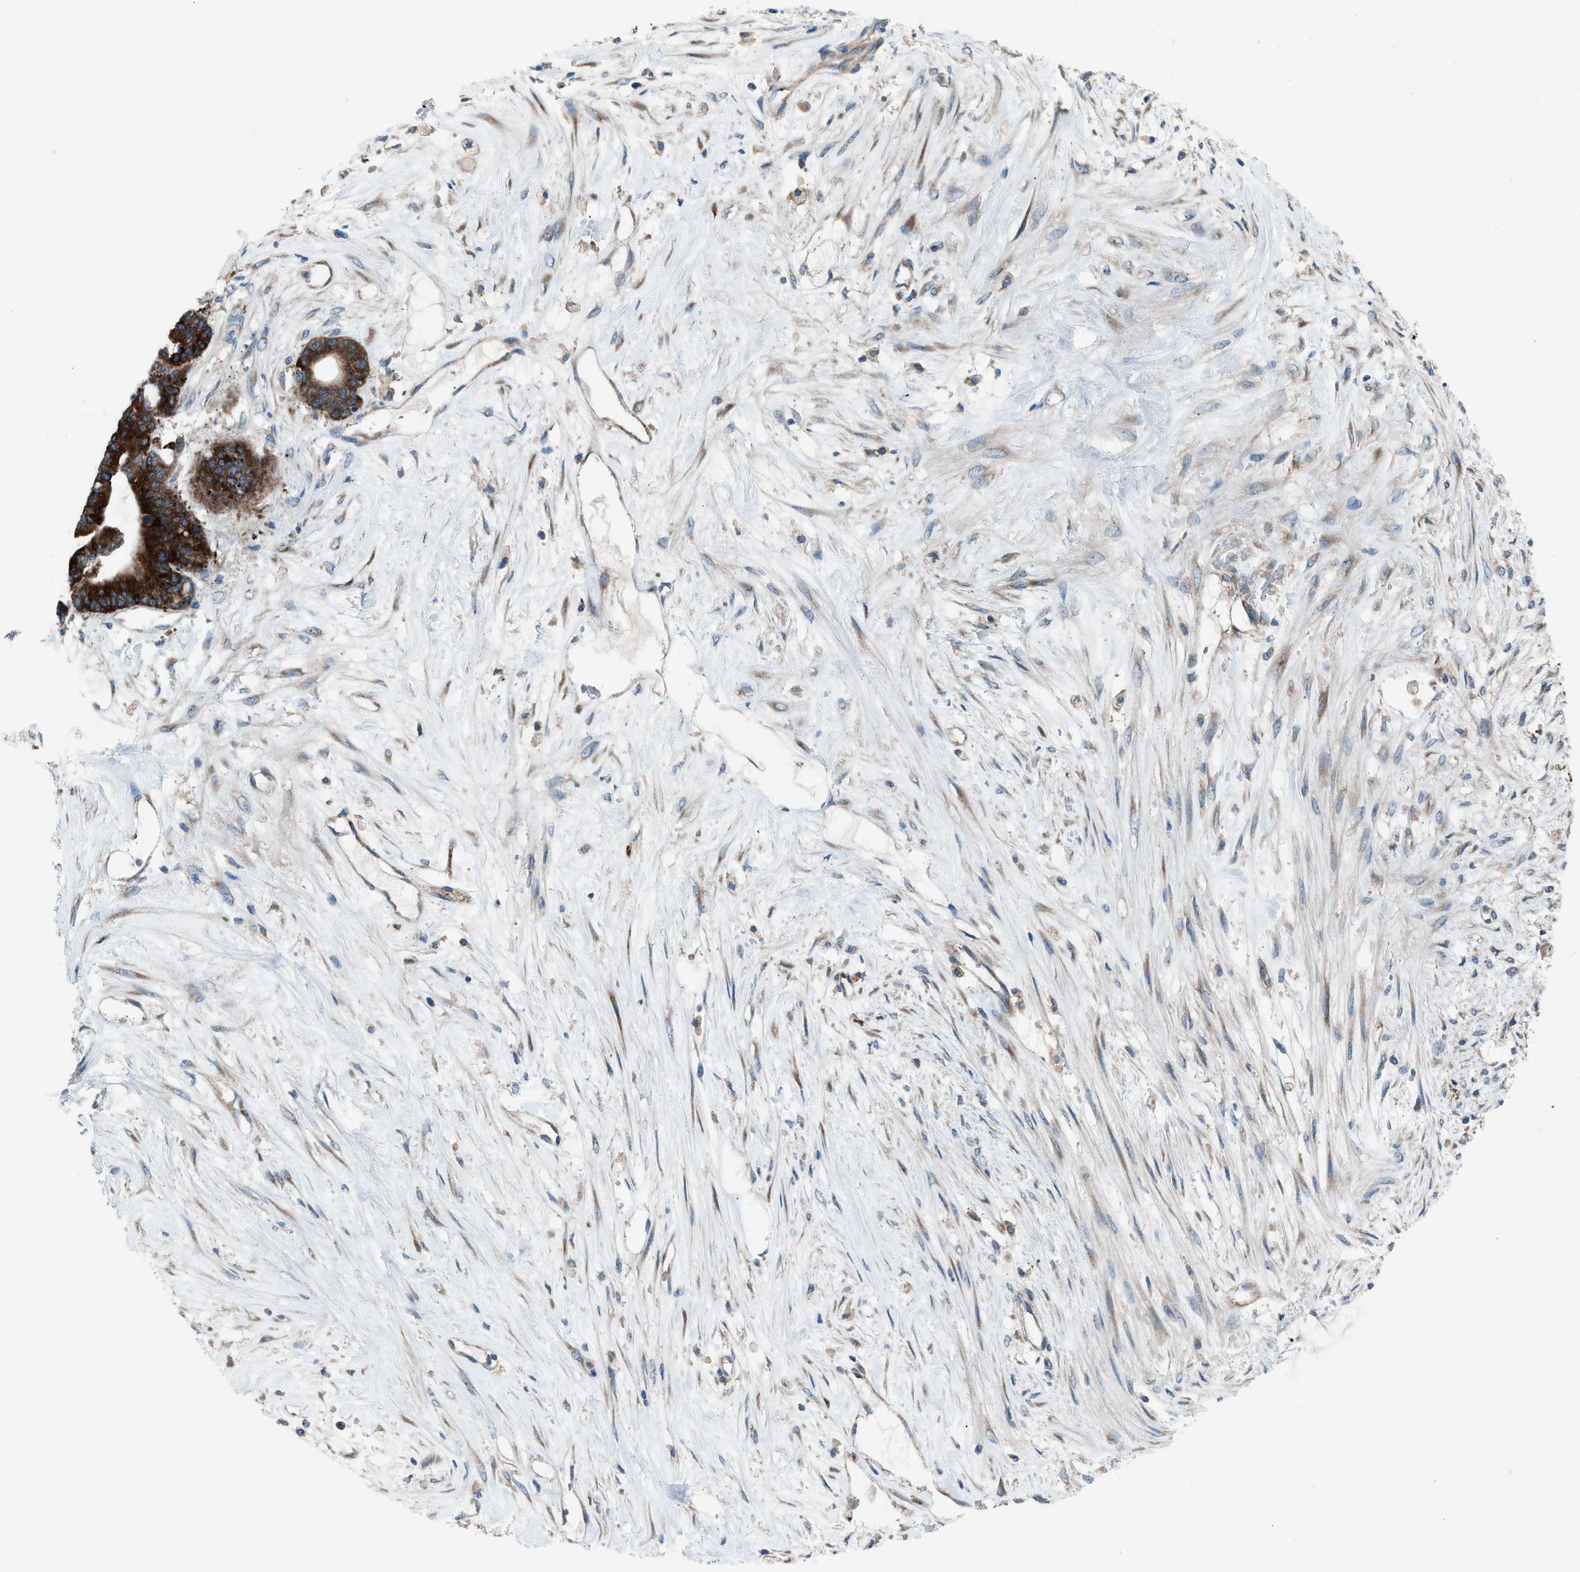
{"staining": {"intensity": "strong", "quantity": ">75%", "location": "cytoplasmic/membranous"}, "tissue": "liver cancer", "cell_type": "Tumor cells", "image_type": "cancer", "snomed": [{"axis": "morphology", "description": "Cholangiocarcinoma"}, {"axis": "topography", "description": "Liver"}], "caption": "Immunohistochemistry histopathology image of human liver cancer (cholangiocarcinoma) stained for a protein (brown), which exhibits high levels of strong cytoplasmic/membranous expression in approximately >75% of tumor cells.", "gene": "HEG1", "patient": {"sex": "female", "age": 73}}